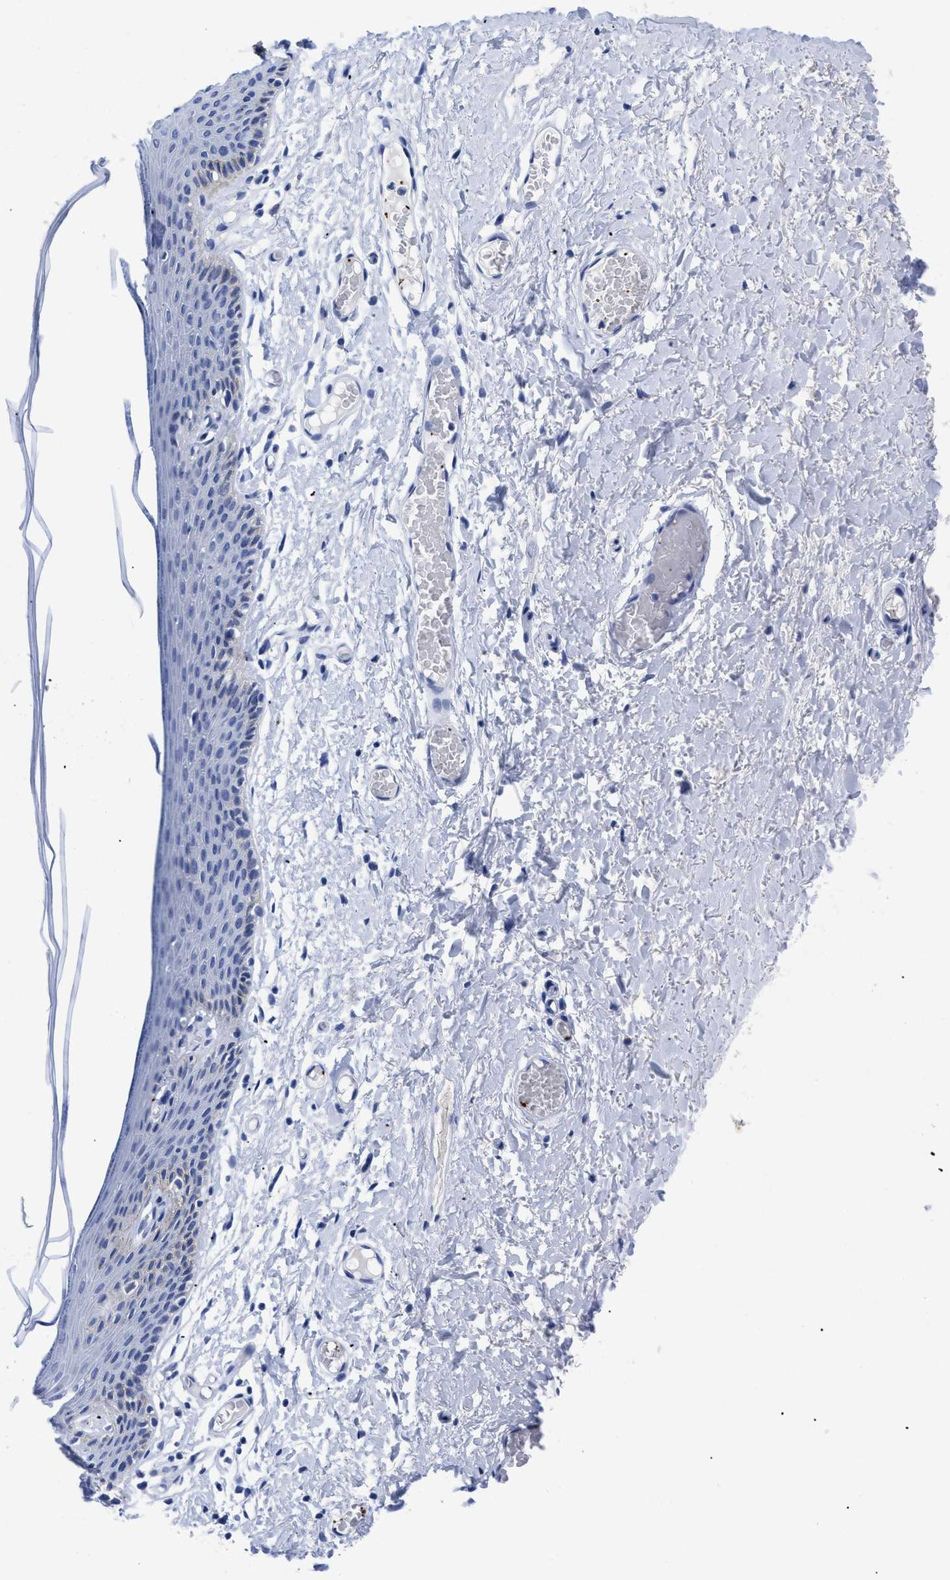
{"staining": {"intensity": "moderate", "quantity": "<25%", "location": "cytoplasmic/membranous"}, "tissue": "skin", "cell_type": "Epidermal cells", "image_type": "normal", "snomed": [{"axis": "morphology", "description": "Normal tissue, NOS"}, {"axis": "topography", "description": "Vulva"}], "caption": "DAB (3,3'-diaminobenzidine) immunohistochemical staining of benign skin demonstrates moderate cytoplasmic/membranous protein expression in approximately <25% of epidermal cells. The protein of interest is stained brown, and the nuclei are stained in blue (DAB IHC with brightfield microscopy, high magnification).", "gene": "TREML1", "patient": {"sex": "female", "age": 54}}